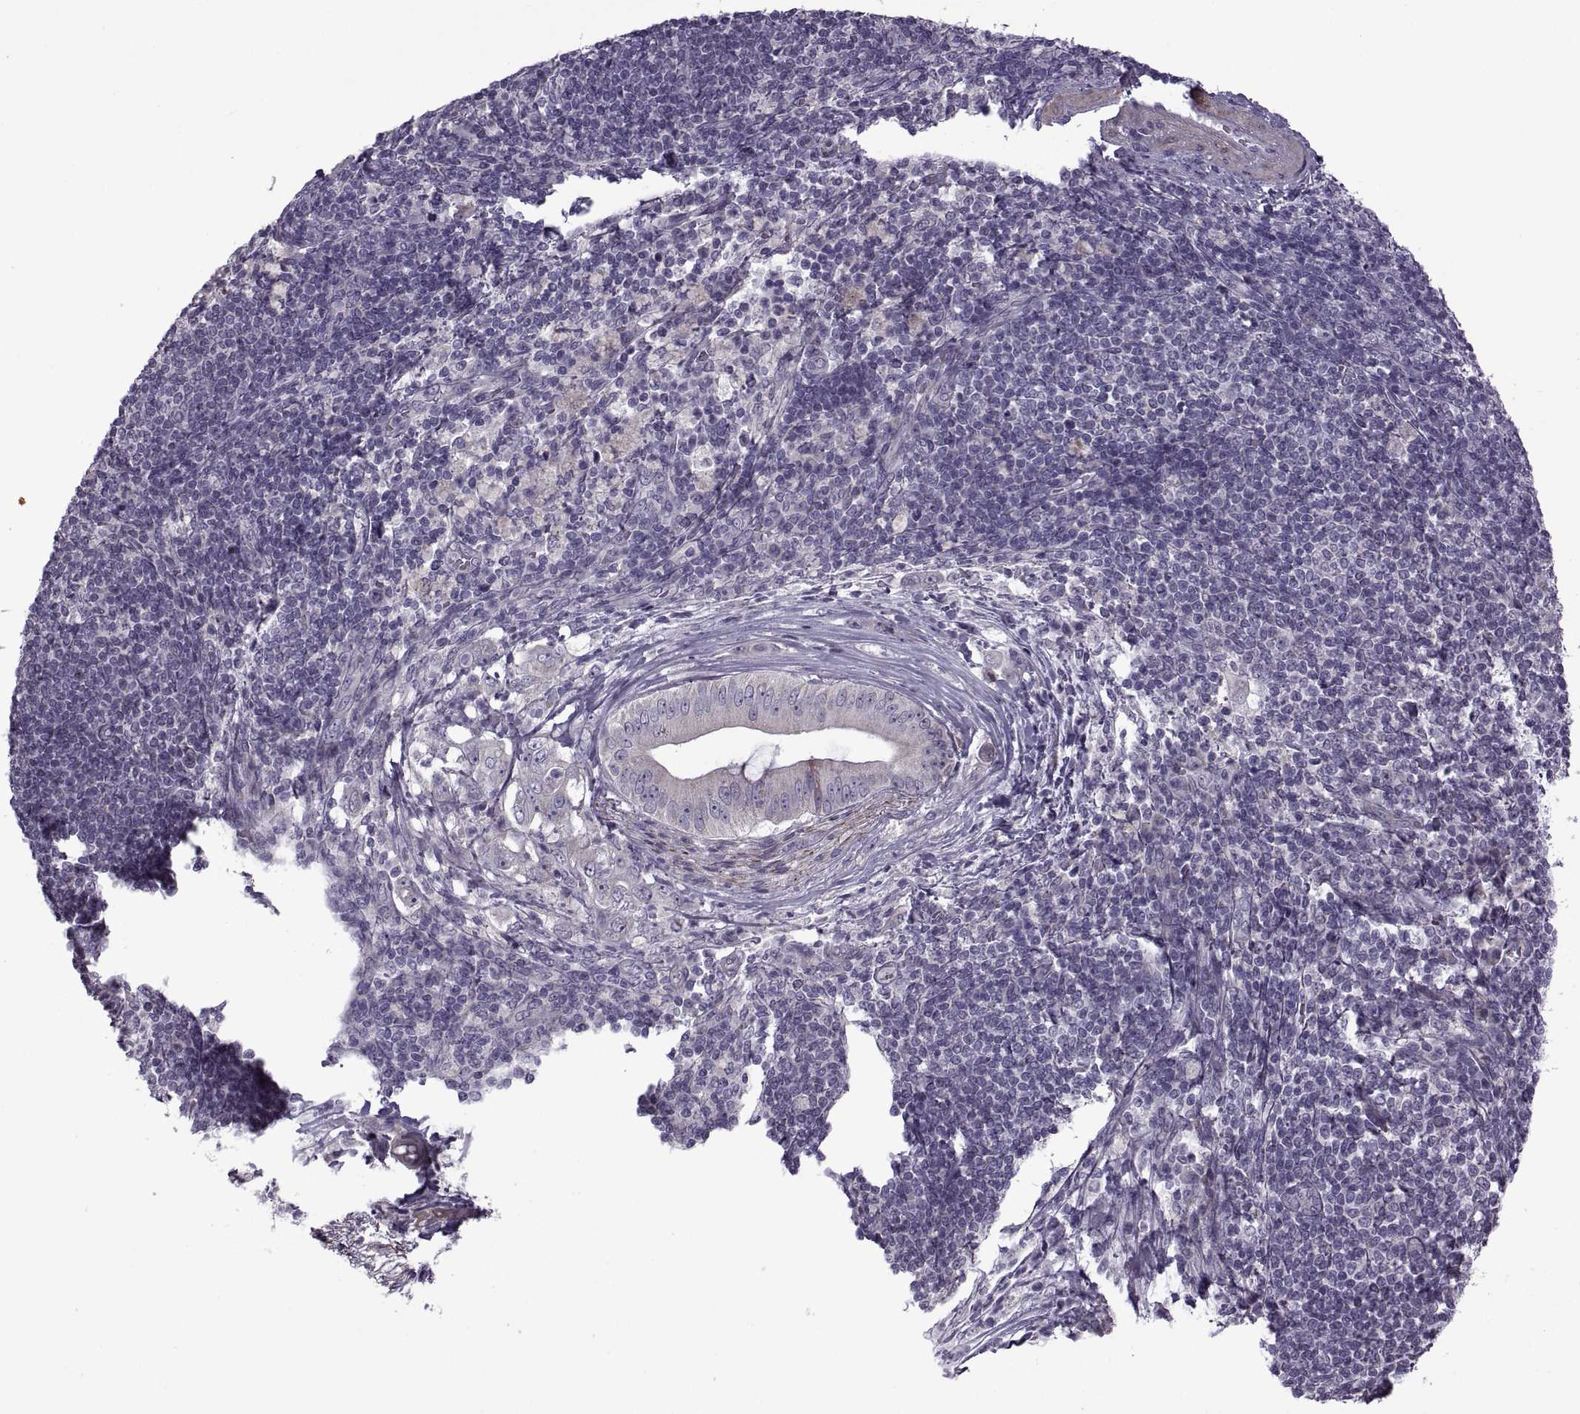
{"staining": {"intensity": "negative", "quantity": "none", "location": "none"}, "tissue": "pancreatic cancer", "cell_type": "Tumor cells", "image_type": "cancer", "snomed": [{"axis": "morphology", "description": "Adenocarcinoma, NOS"}, {"axis": "topography", "description": "Pancreas"}], "caption": "Photomicrograph shows no protein positivity in tumor cells of pancreatic cancer (adenocarcinoma) tissue.", "gene": "RIPK4", "patient": {"sex": "male", "age": 71}}